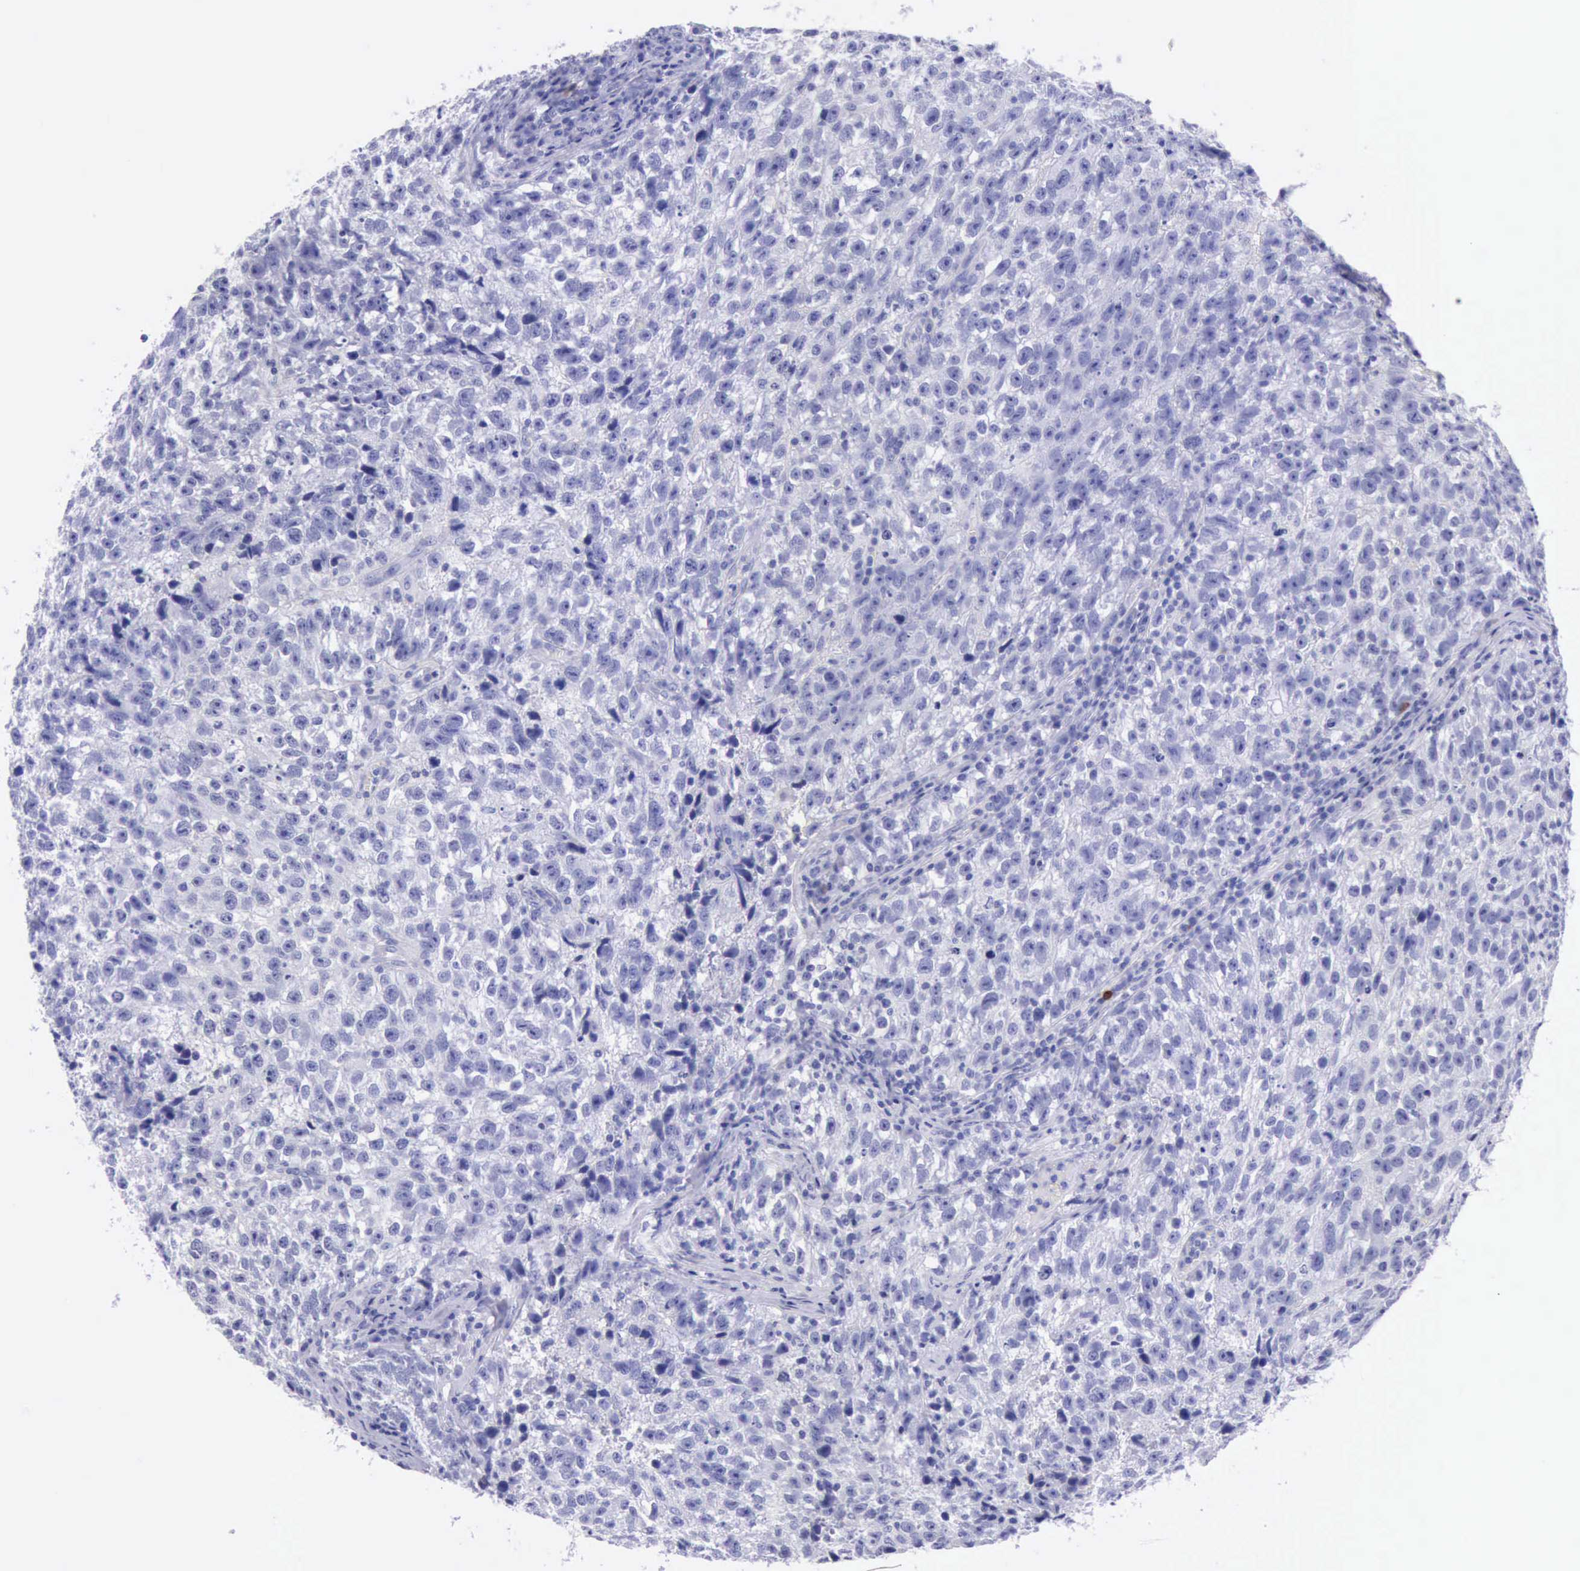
{"staining": {"intensity": "negative", "quantity": "none", "location": "none"}, "tissue": "testis cancer", "cell_type": "Tumor cells", "image_type": "cancer", "snomed": [{"axis": "morphology", "description": "Seminoma, NOS"}, {"axis": "topography", "description": "Testis"}], "caption": "IHC of seminoma (testis) exhibits no positivity in tumor cells.", "gene": "KRT8", "patient": {"sex": "male", "age": 38}}